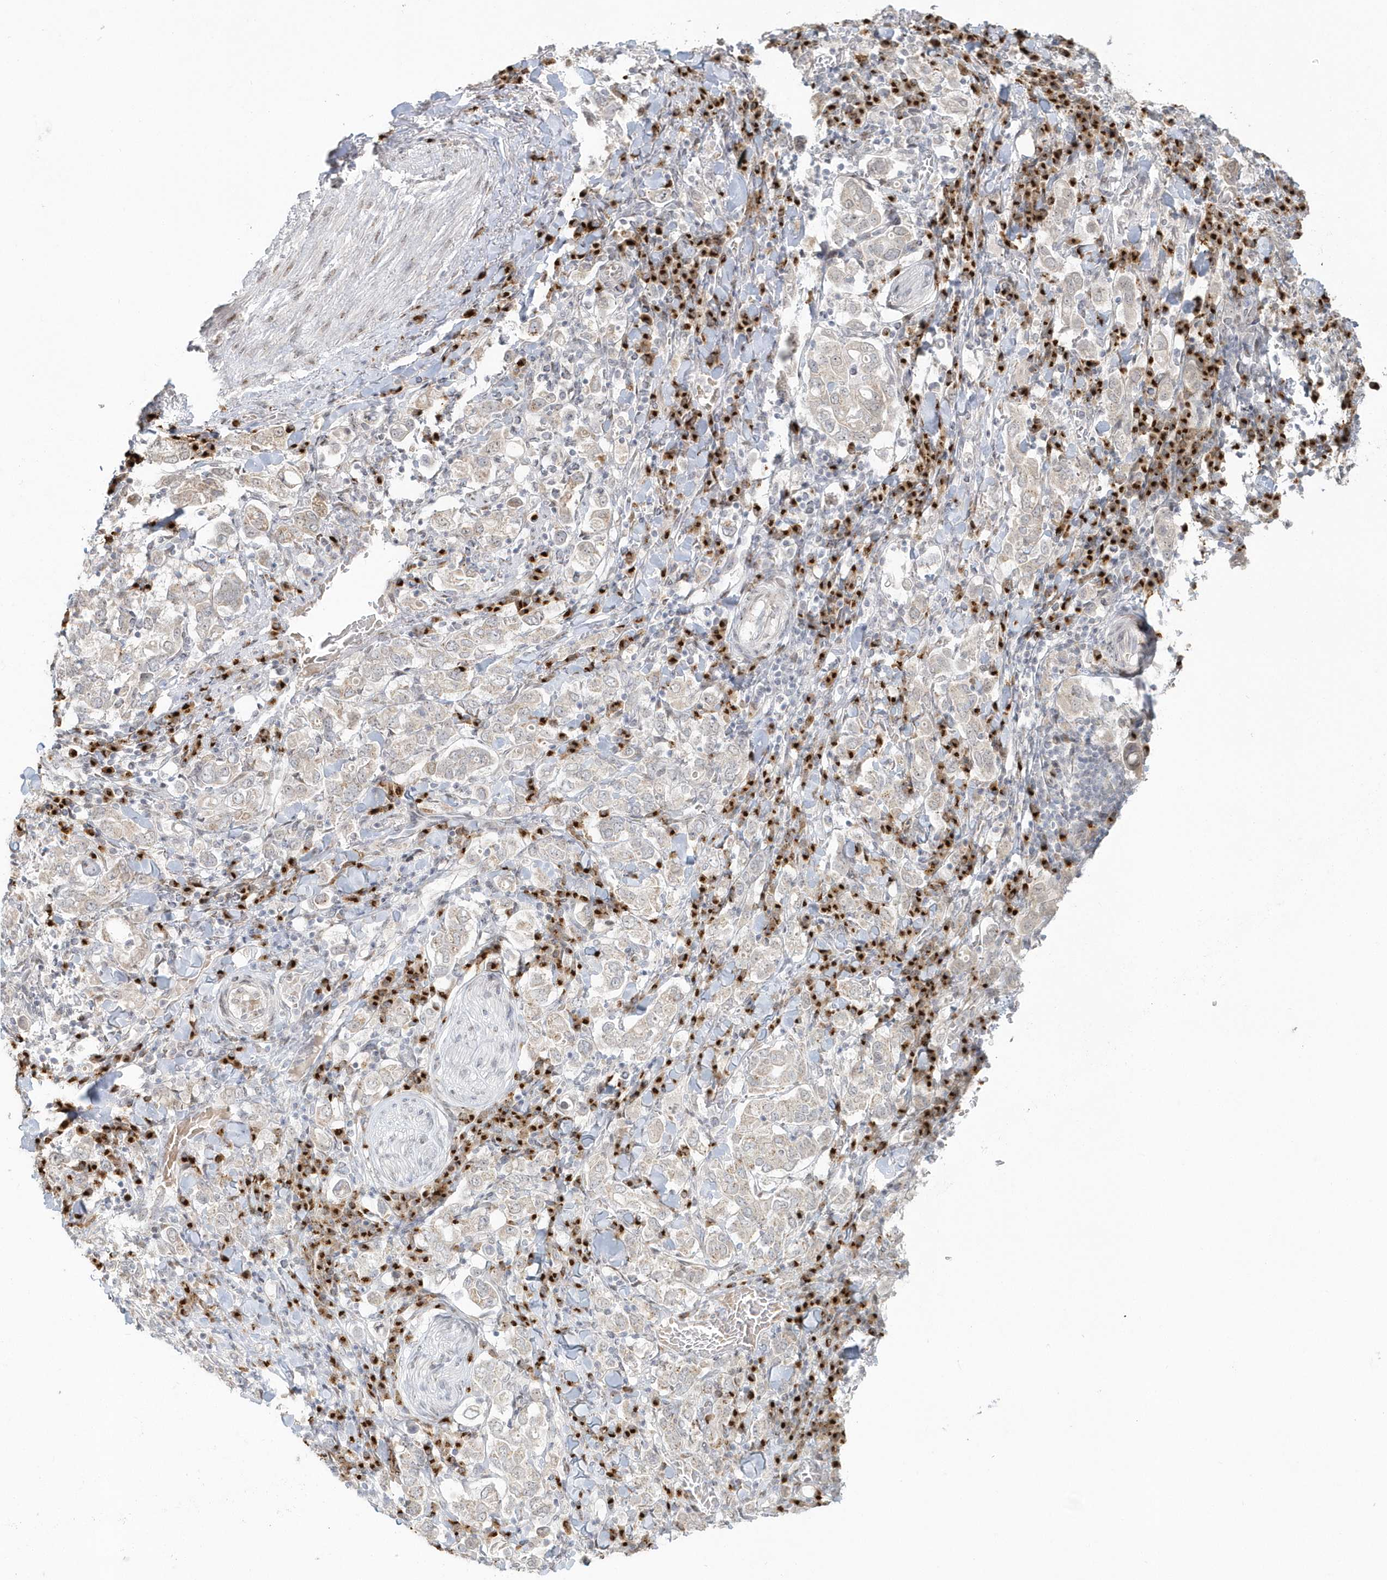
{"staining": {"intensity": "weak", "quantity": "25%-75%", "location": "cytoplasmic/membranous"}, "tissue": "stomach cancer", "cell_type": "Tumor cells", "image_type": "cancer", "snomed": [{"axis": "morphology", "description": "Adenocarcinoma, NOS"}, {"axis": "topography", "description": "Stomach, upper"}], "caption": "The image exhibits staining of stomach cancer (adenocarcinoma), revealing weak cytoplasmic/membranous protein positivity (brown color) within tumor cells.", "gene": "DHFR", "patient": {"sex": "male", "age": 62}}